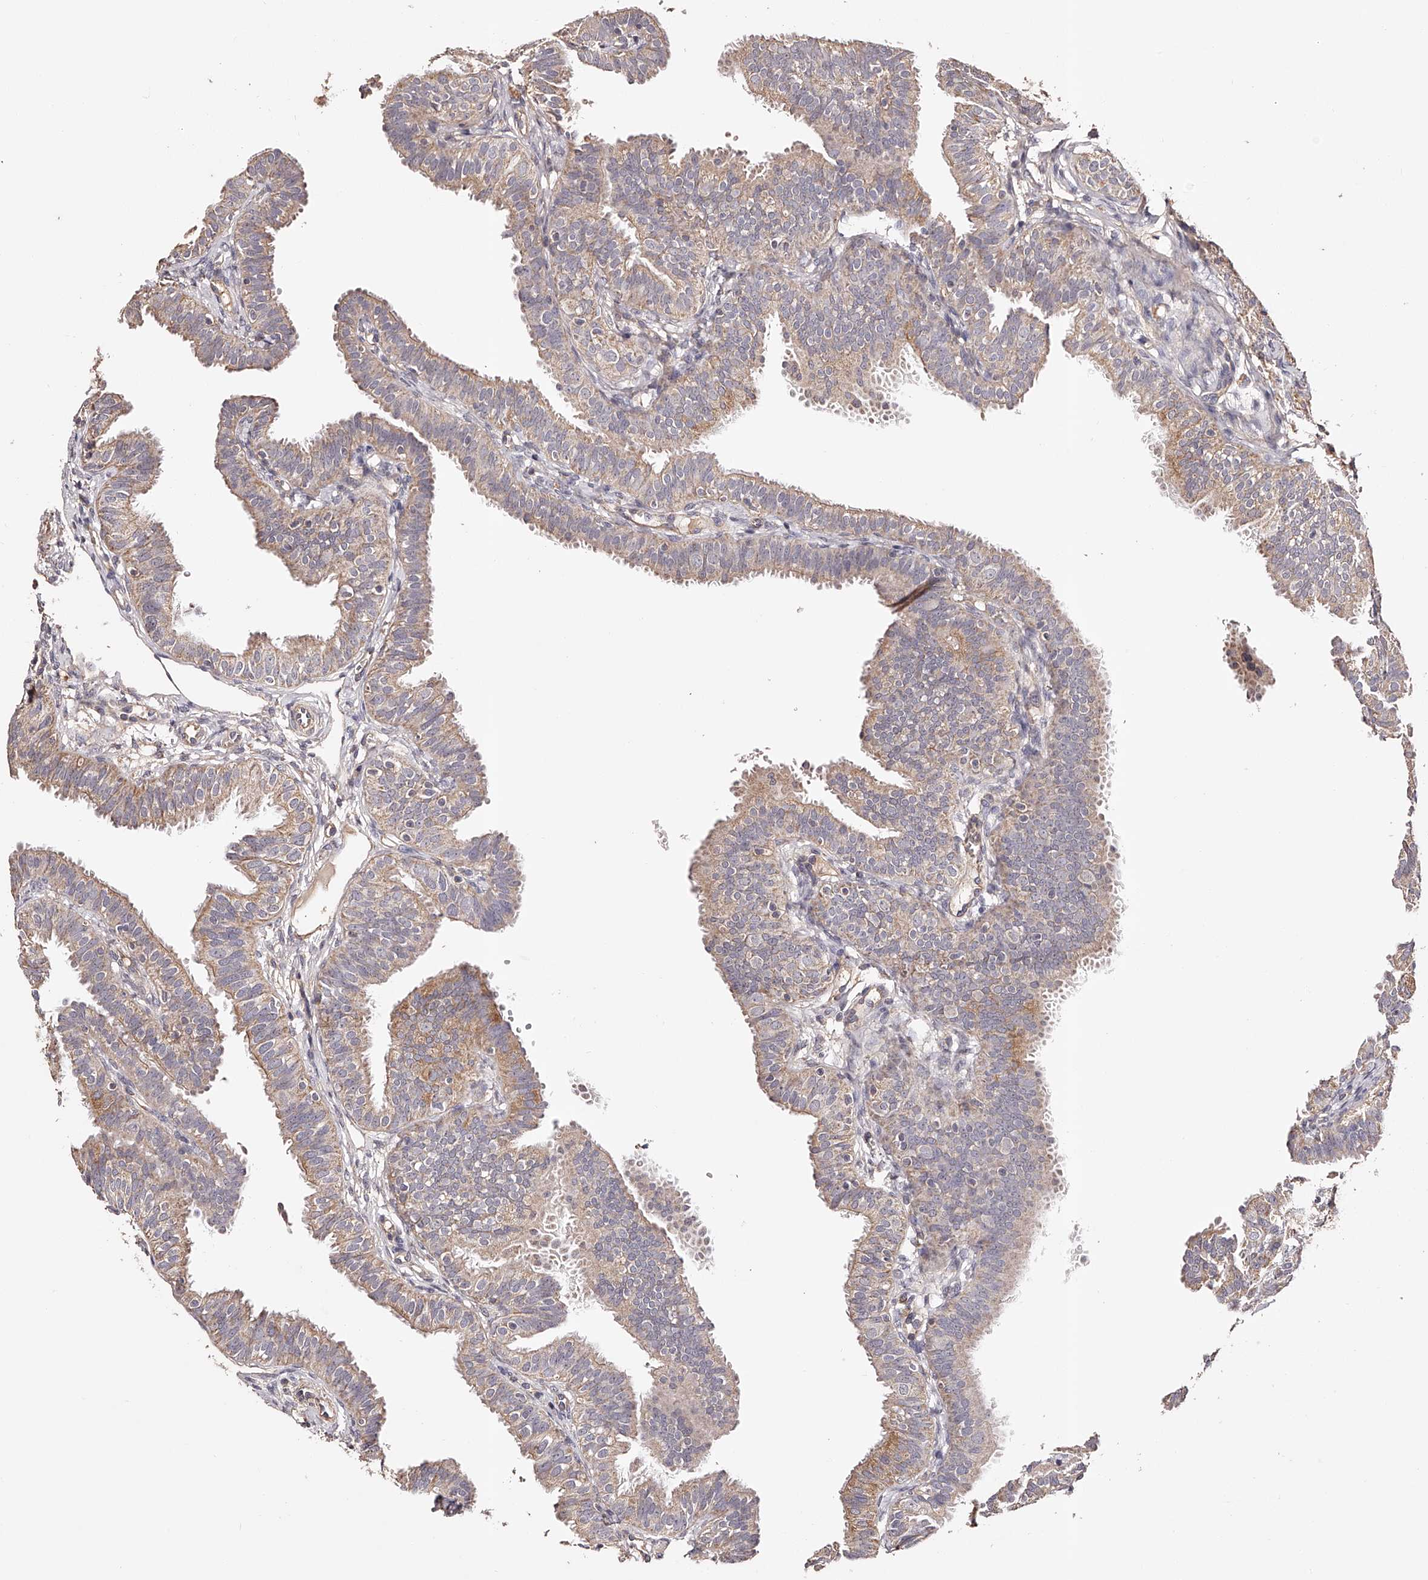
{"staining": {"intensity": "weak", "quantity": ">75%", "location": "cytoplasmic/membranous"}, "tissue": "fallopian tube", "cell_type": "Glandular cells", "image_type": "normal", "snomed": [{"axis": "morphology", "description": "Normal tissue, NOS"}, {"axis": "topography", "description": "Fallopian tube"}], "caption": "A brown stain labels weak cytoplasmic/membranous expression of a protein in glandular cells of normal human fallopian tube.", "gene": "USP21", "patient": {"sex": "female", "age": 35}}